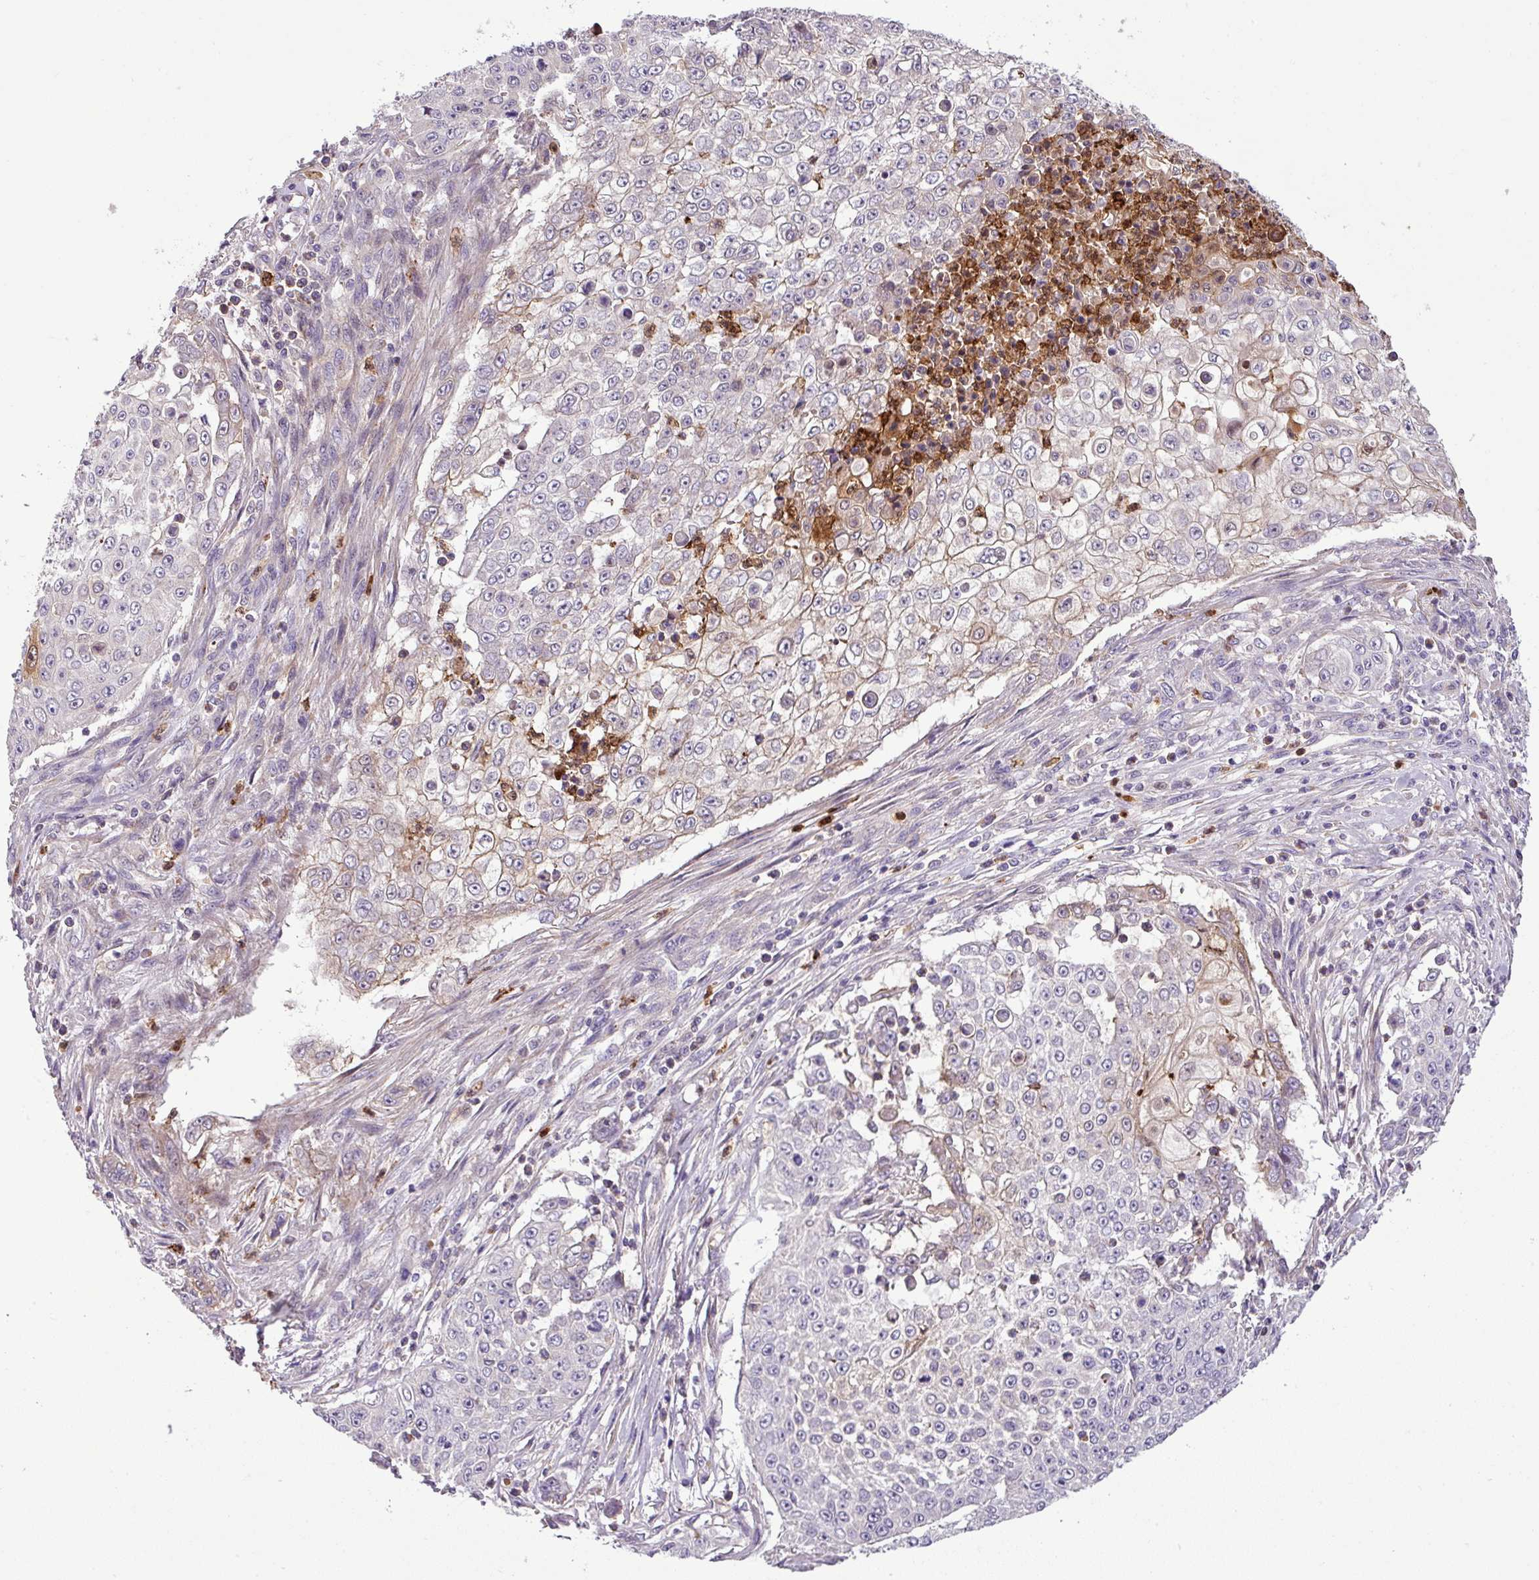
{"staining": {"intensity": "negative", "quantity": "none", "location": "none"}, "tissue": "skin cancer", "cell_type": "Tumor cells", "image_type": "cancer", "snomed": [{"axis": "morphology", "description": "Squamous cell carcinoma, NOS"}, {"axis": "topography", "description": "Skin"}], "caption": "Skin squamous cell carcinoma stained for a protein using IHC reveals no expression tumor cells.", "gene": "NBEAL2", "patient": {"sex": "male", "age": 24}}